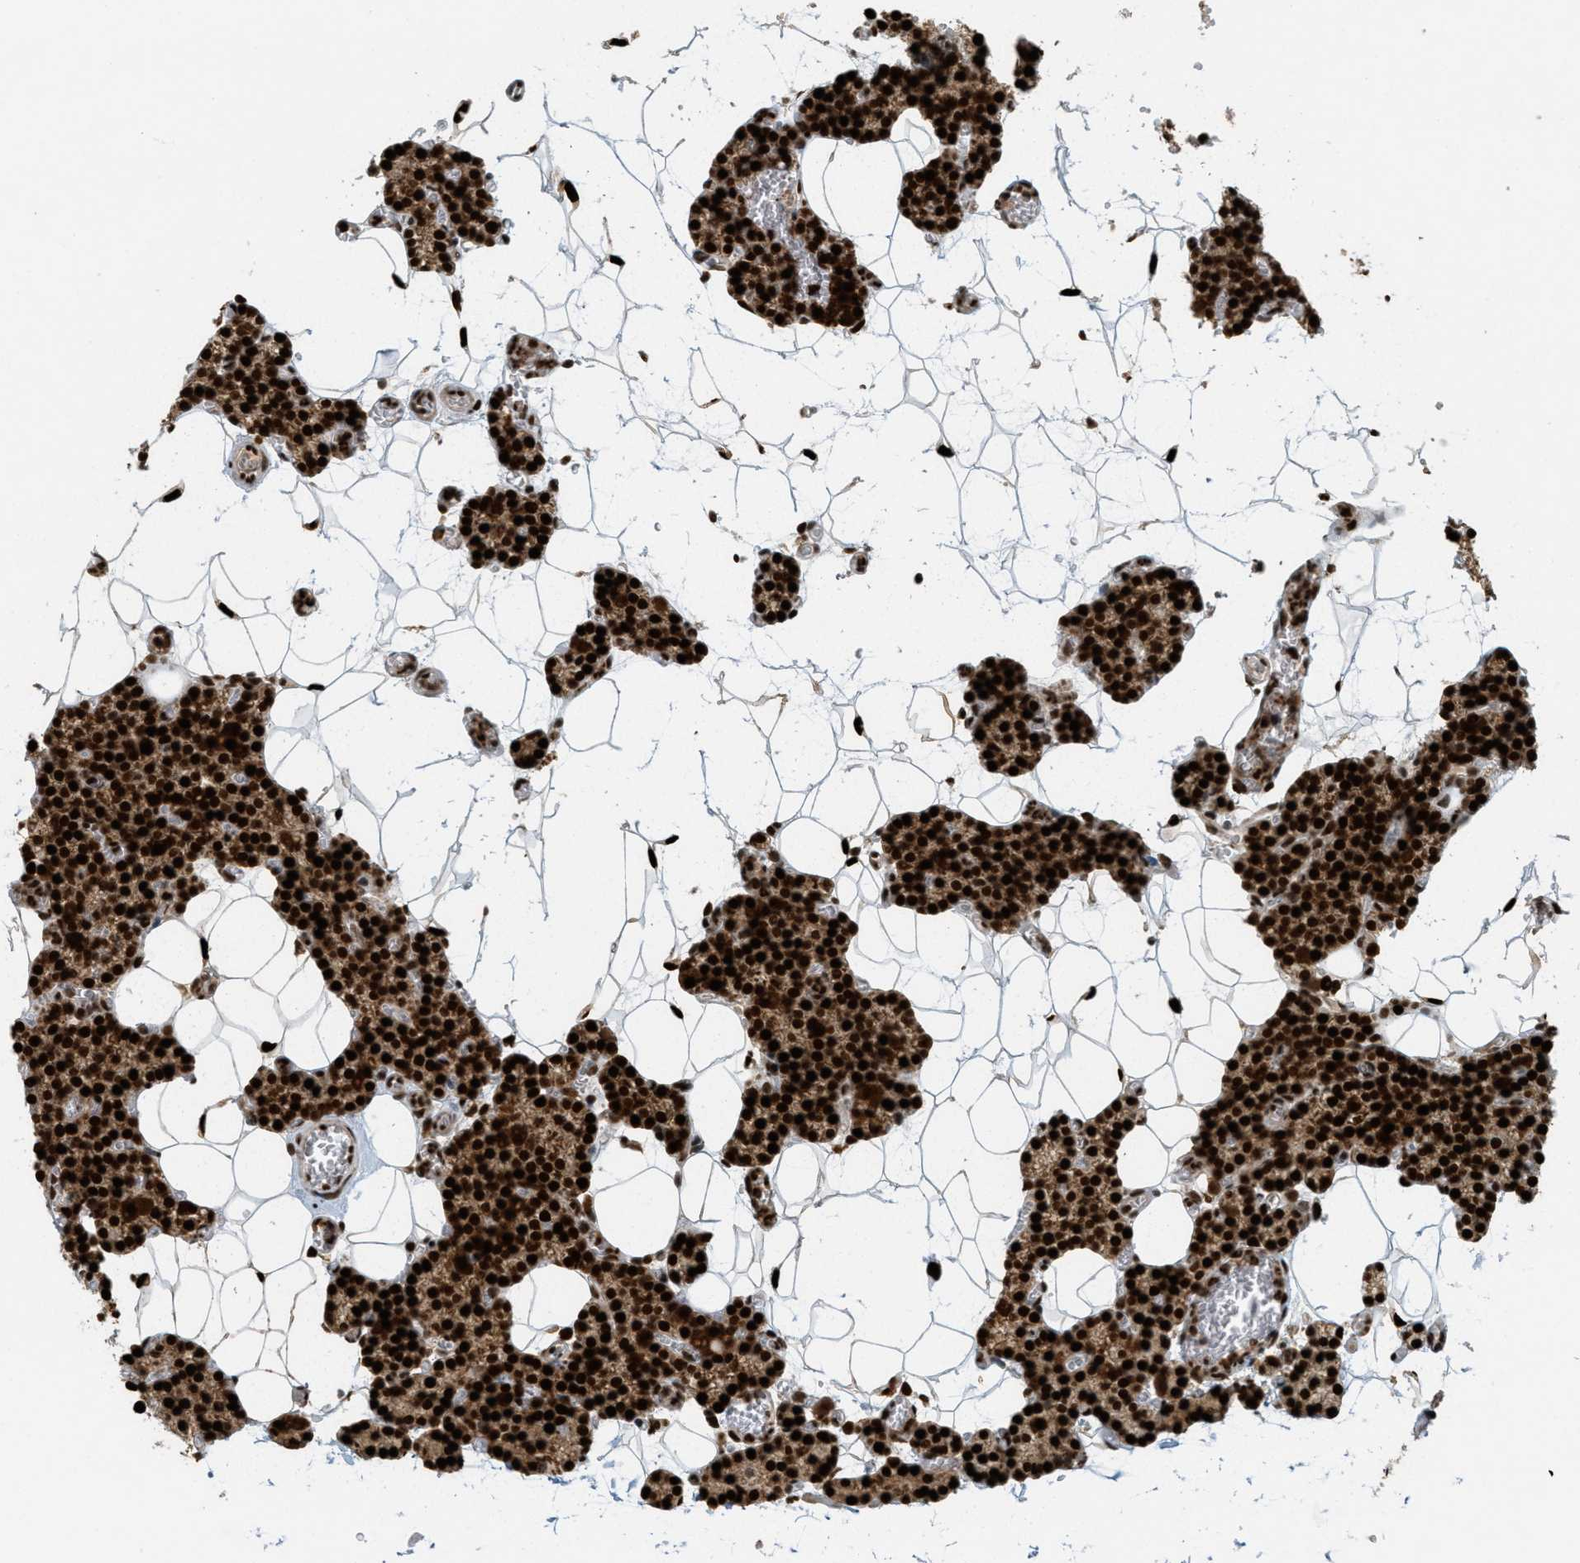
{"staining": {"intensity": "strong", "quantity": ">75%", "location": "cytoplasmic/membranous,nuclear"}, "tissue": "parathyroid gland", "cell_type": "Glandular cells", "image_type": "normal", "snomed": [{"axis": "morphology", "description": "Normal tissue, NOS"}, {"axis": "morphology", "description": "Adenoma, NOS"}, {"axis": "topography", "description": "Parathyroid gland"}], "caption": "An image of parathyroid gland stained for a protein shows strong cytoplasmic/membranous,nuclear brown staining in glandular cells.", "gene": "TLK1", "patient": {"sex": "female", "age": 58}}